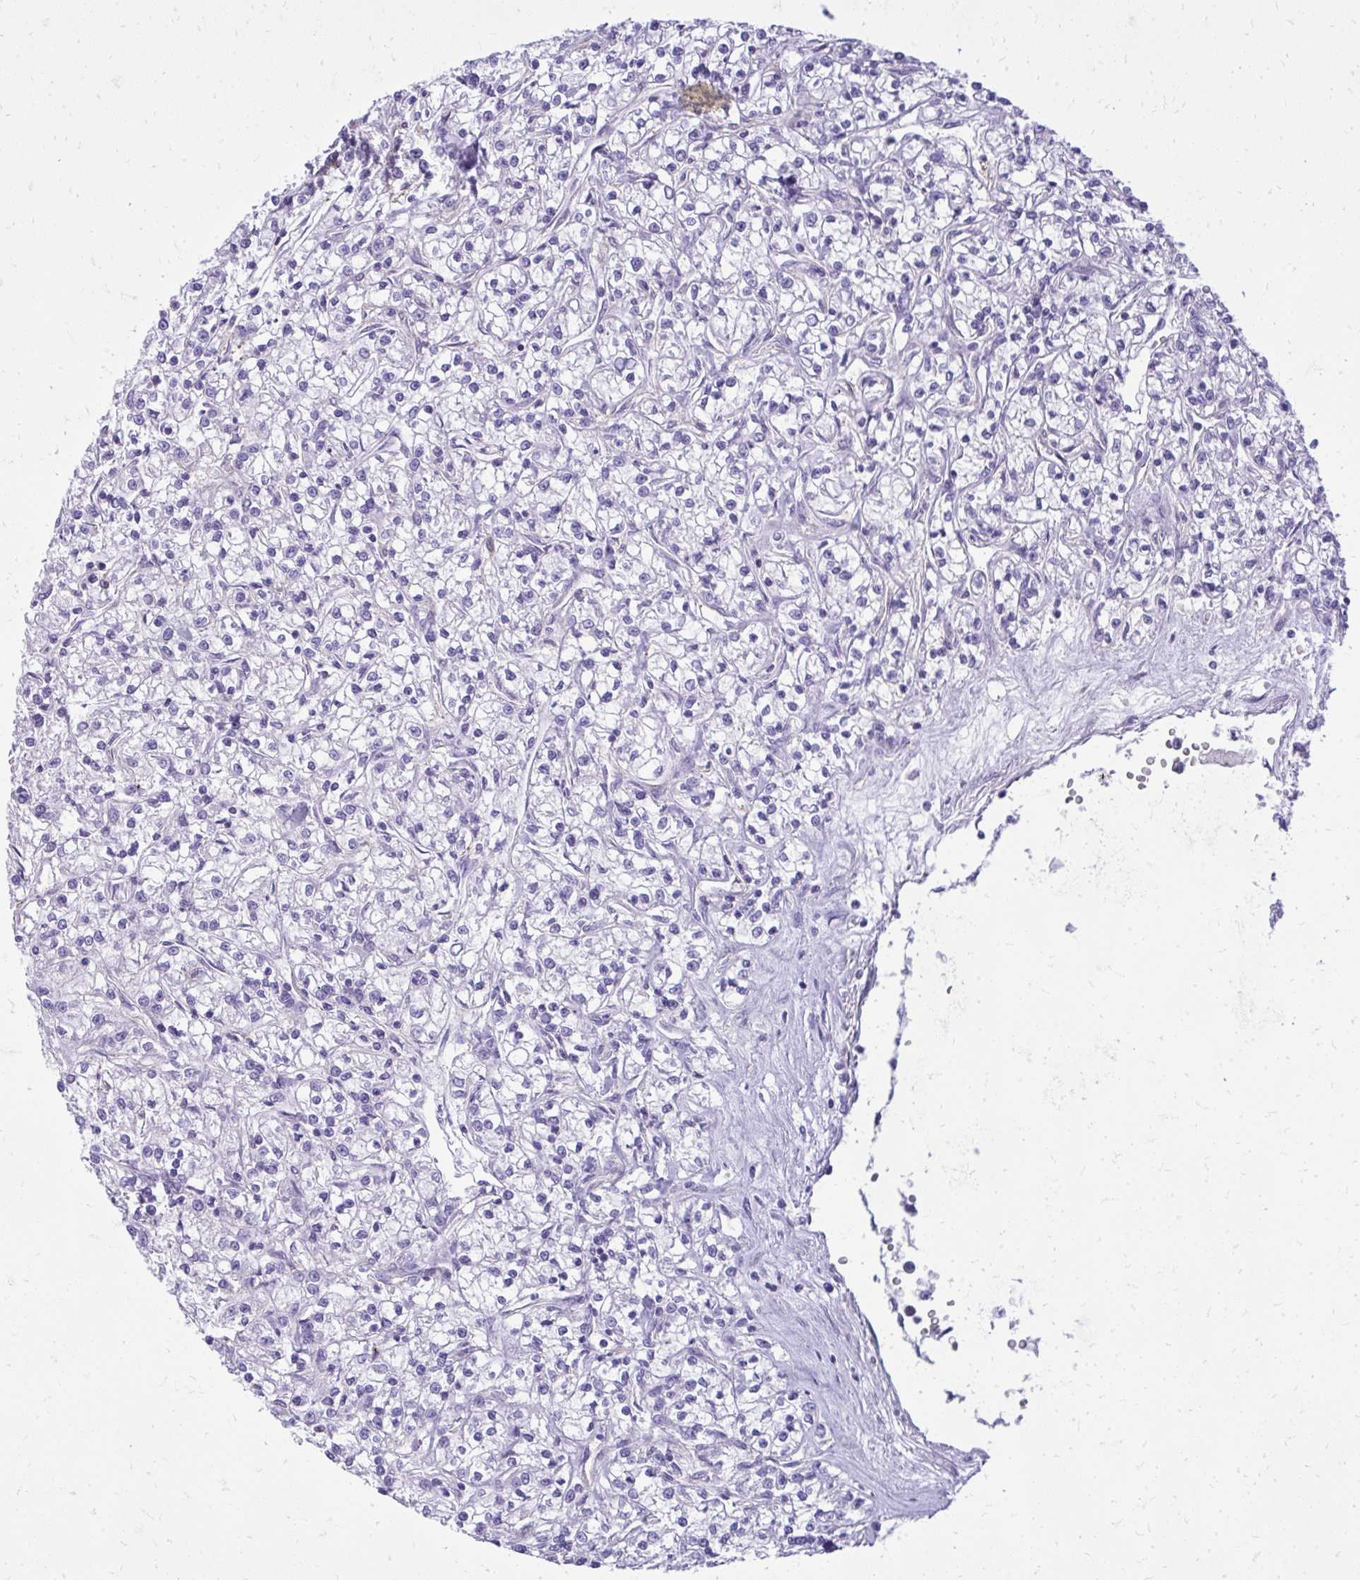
{"staining": {"intensity": "negative", "quantity": "none", "location": "none"}, "tissue": "renal cancer", "cell_type": "Tumor cells", "image_type": "cancer", "snomed": [{"axis": "morphology", "description": "Adenocarcinoma, NOS"}, {"axis": "topography", "description": "Kidney"}], "caption": "This is a histopathology image of IHC staining of renal cancer, which shows no staining in tumor cells. The staining was performed using DAB (3,3'-diaminobenzidine) to visualize the protein expression in brown, while the nuclei were stained in blue with hematoxylin (Magnification: 20x).", "gene": "GPRIN3", "patient": {"sex": "female", "age": 59}}